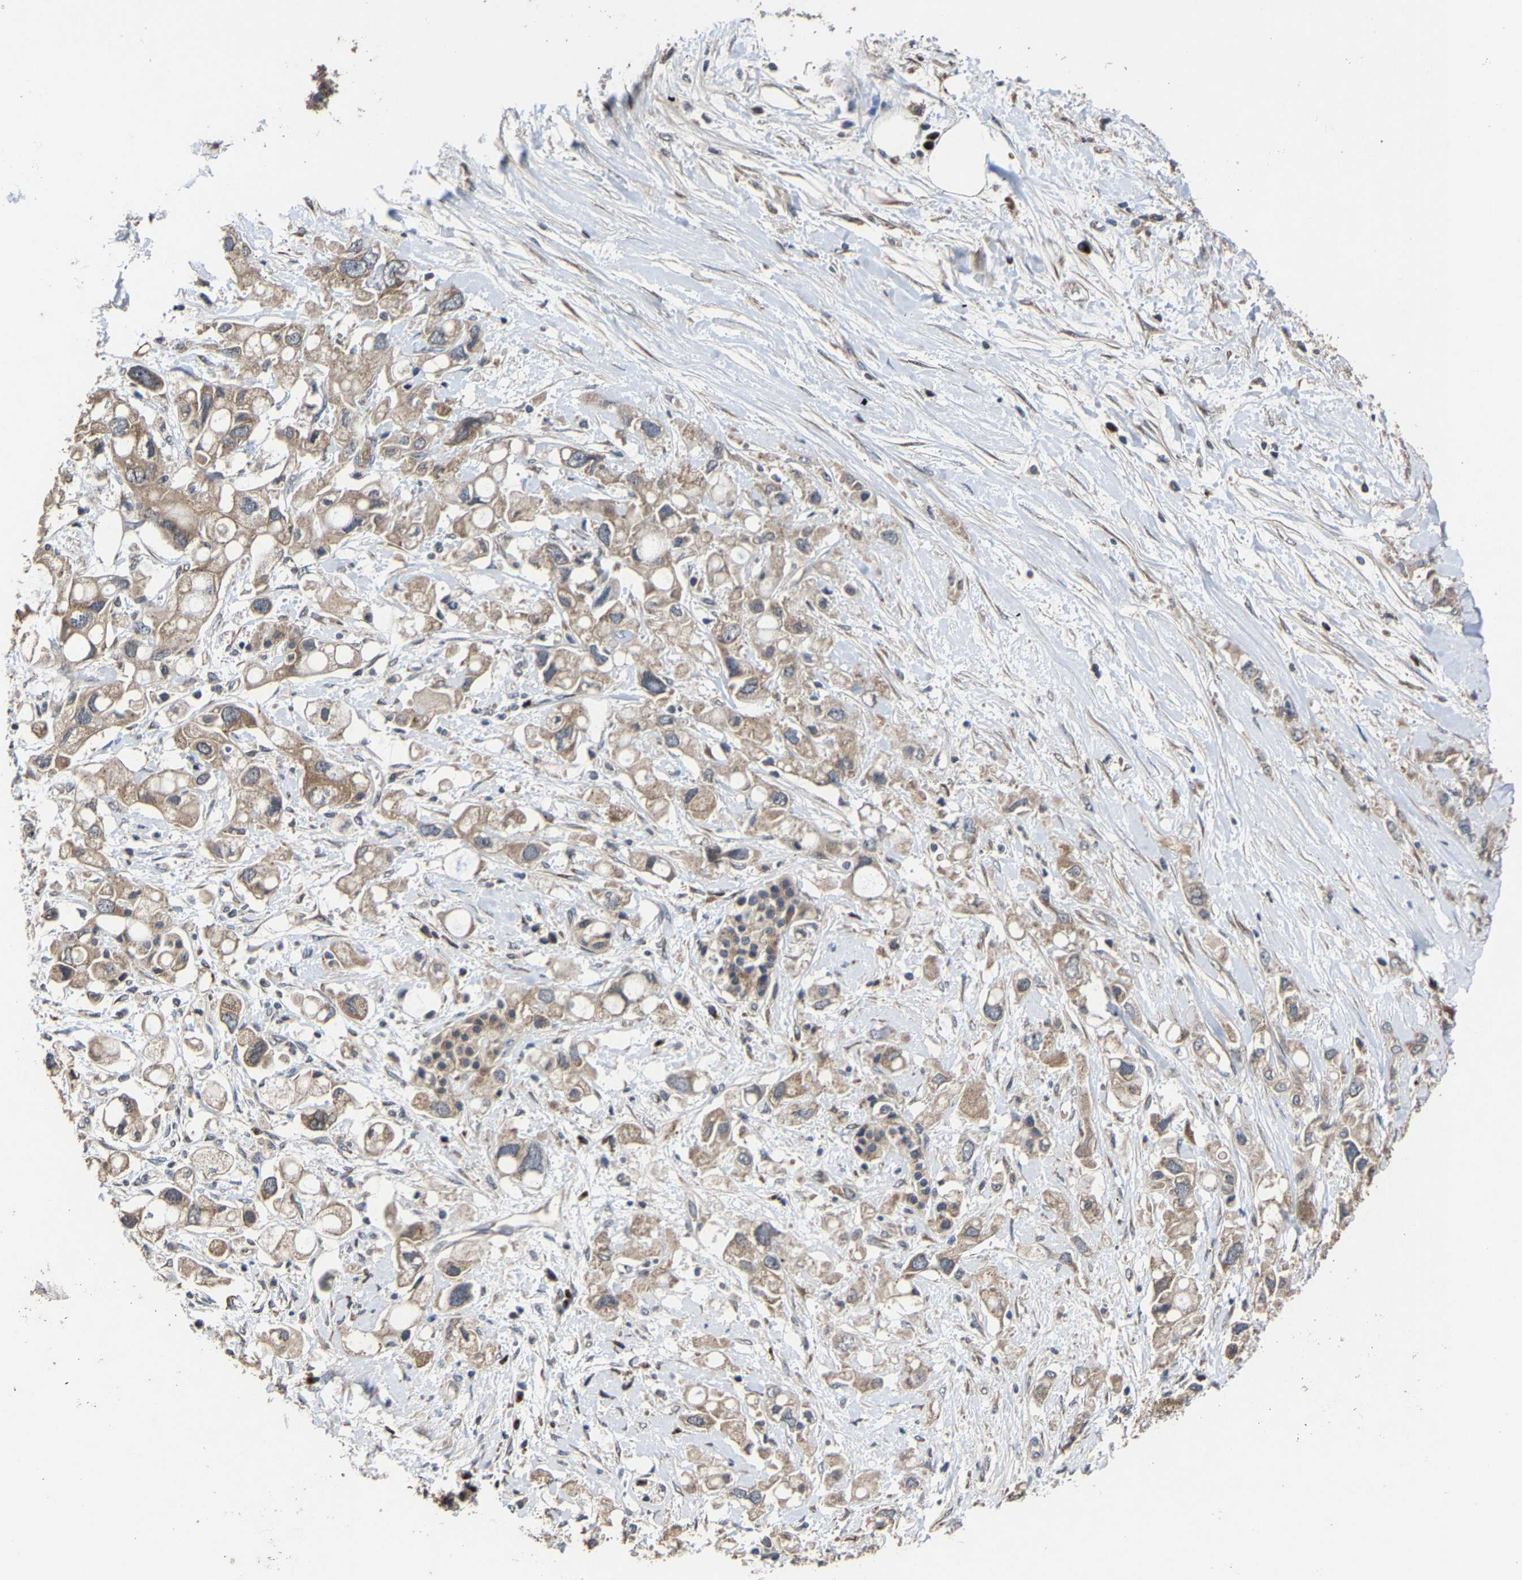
{"staining": {"intensity": "moderate", "quantity": ">75%", "location": "cytoplasmic/membranous"}, "tissue": "pancreatic cancer", "cell_type": "Tumor cells", "image_type": "cancer", "snomed": [{"axis": "morphology", "description": "Adenocarcinoma, NOS"}, {"axis": "topography", "description": "Pancreas"}], "caption": "DAB immunohistochemical staining of human pancreatic cancer demonstrates moderate cytoplasmic/membranous protein staining in about >75% of tumor cells.", "gene": "EBAG9", "patient": {"sex": "female", "age": 56}}